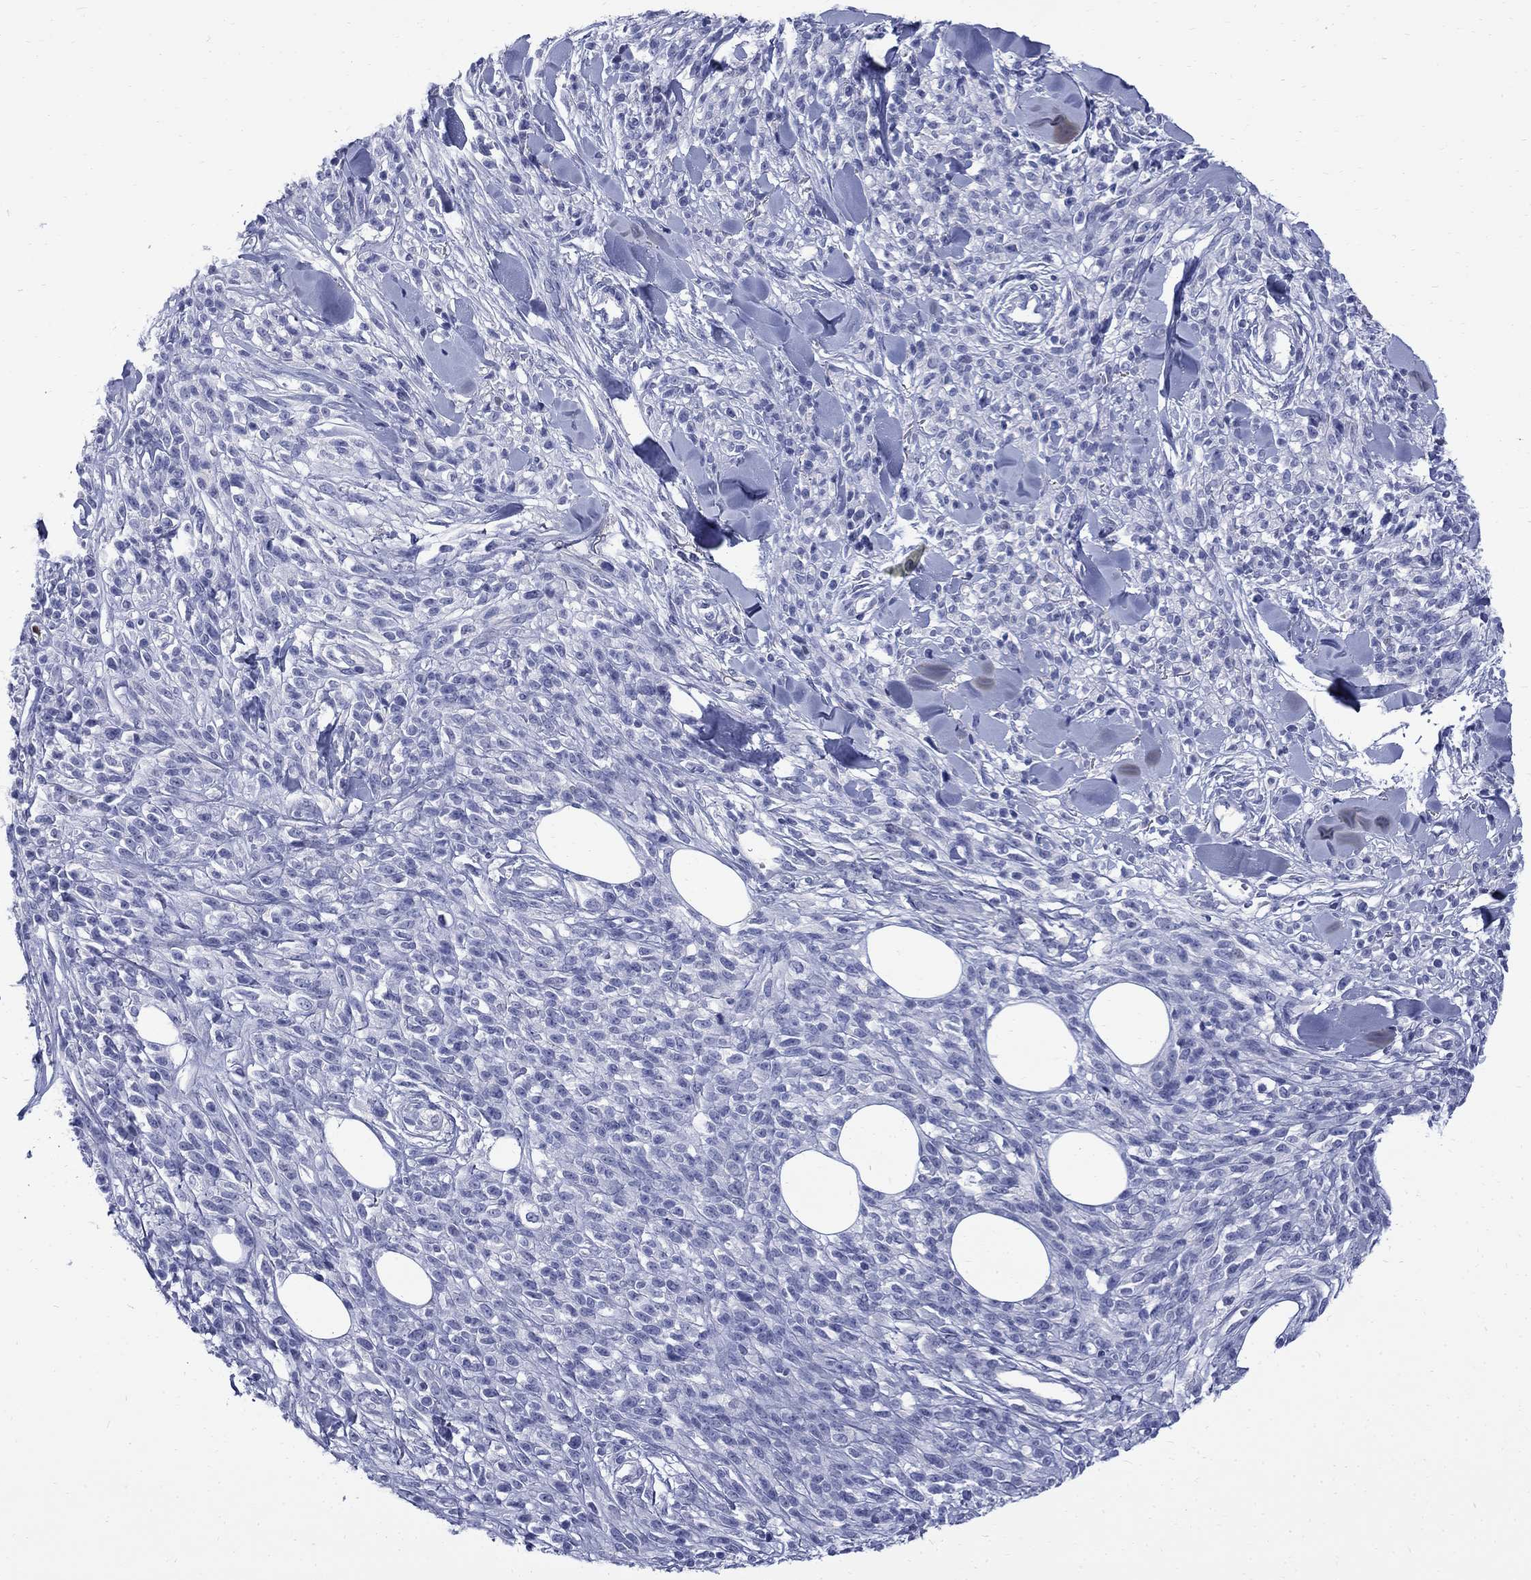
{"staining": {"intensity": "negative", "quantity": "none", "location": "none"}, "tissue": "melanoma", "cell_type": "Tumor cells", "image_type": "cancer", "snomed": [{"axis": "morphology", "description": "Malignant melanoma, NOS"}, {"axis": "topography", "description": "Skin"}, {"axis": "topography", "description": "Skin of trunk"}], "caption": "This is a photomicrograph of IHC staining of melanoma, which shows no expression in tumor cells.", "gene": "SERPINB2", "patient": {"sex": "male", "age": 74}}